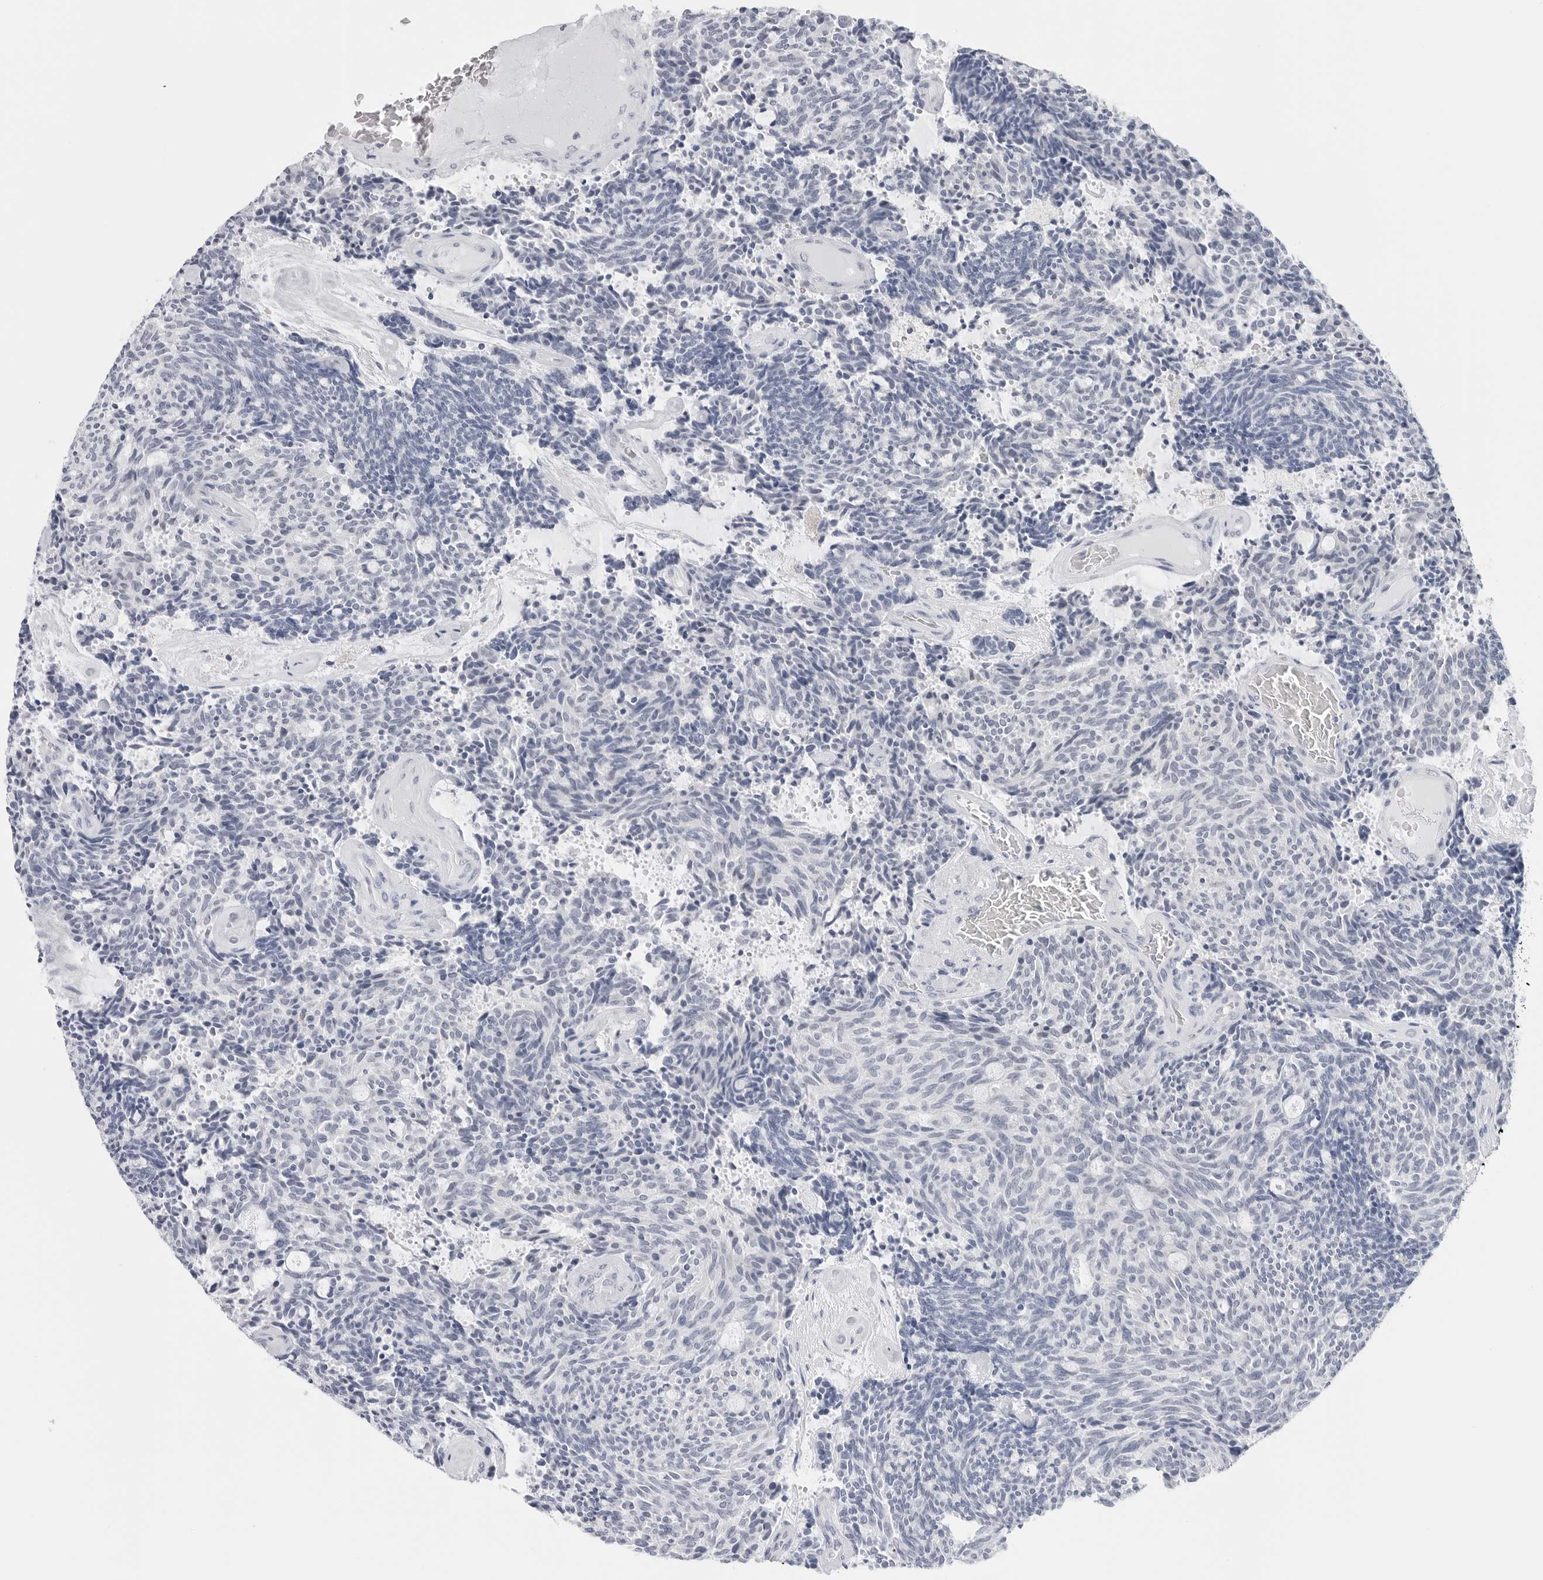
{"staining": {"intensity": "negative", "quantity": "none", "location": "none"}, "tissue": "carcinoid", "cell_type": "Tumor cells", "image_type": "cancer", "snomed": [{"axis": "morphology", "description": "Carcinoid, malignant, NOS"}, {"axis": "topography", "description": "Pancreas"}], "caption": "IHC photomicrograph of malignant carcinoid stained for a protein (brown), which displays no positivity in tumor cells.", "gene": "HSPB7", "patient": {"sex": "female", "age": 54}}